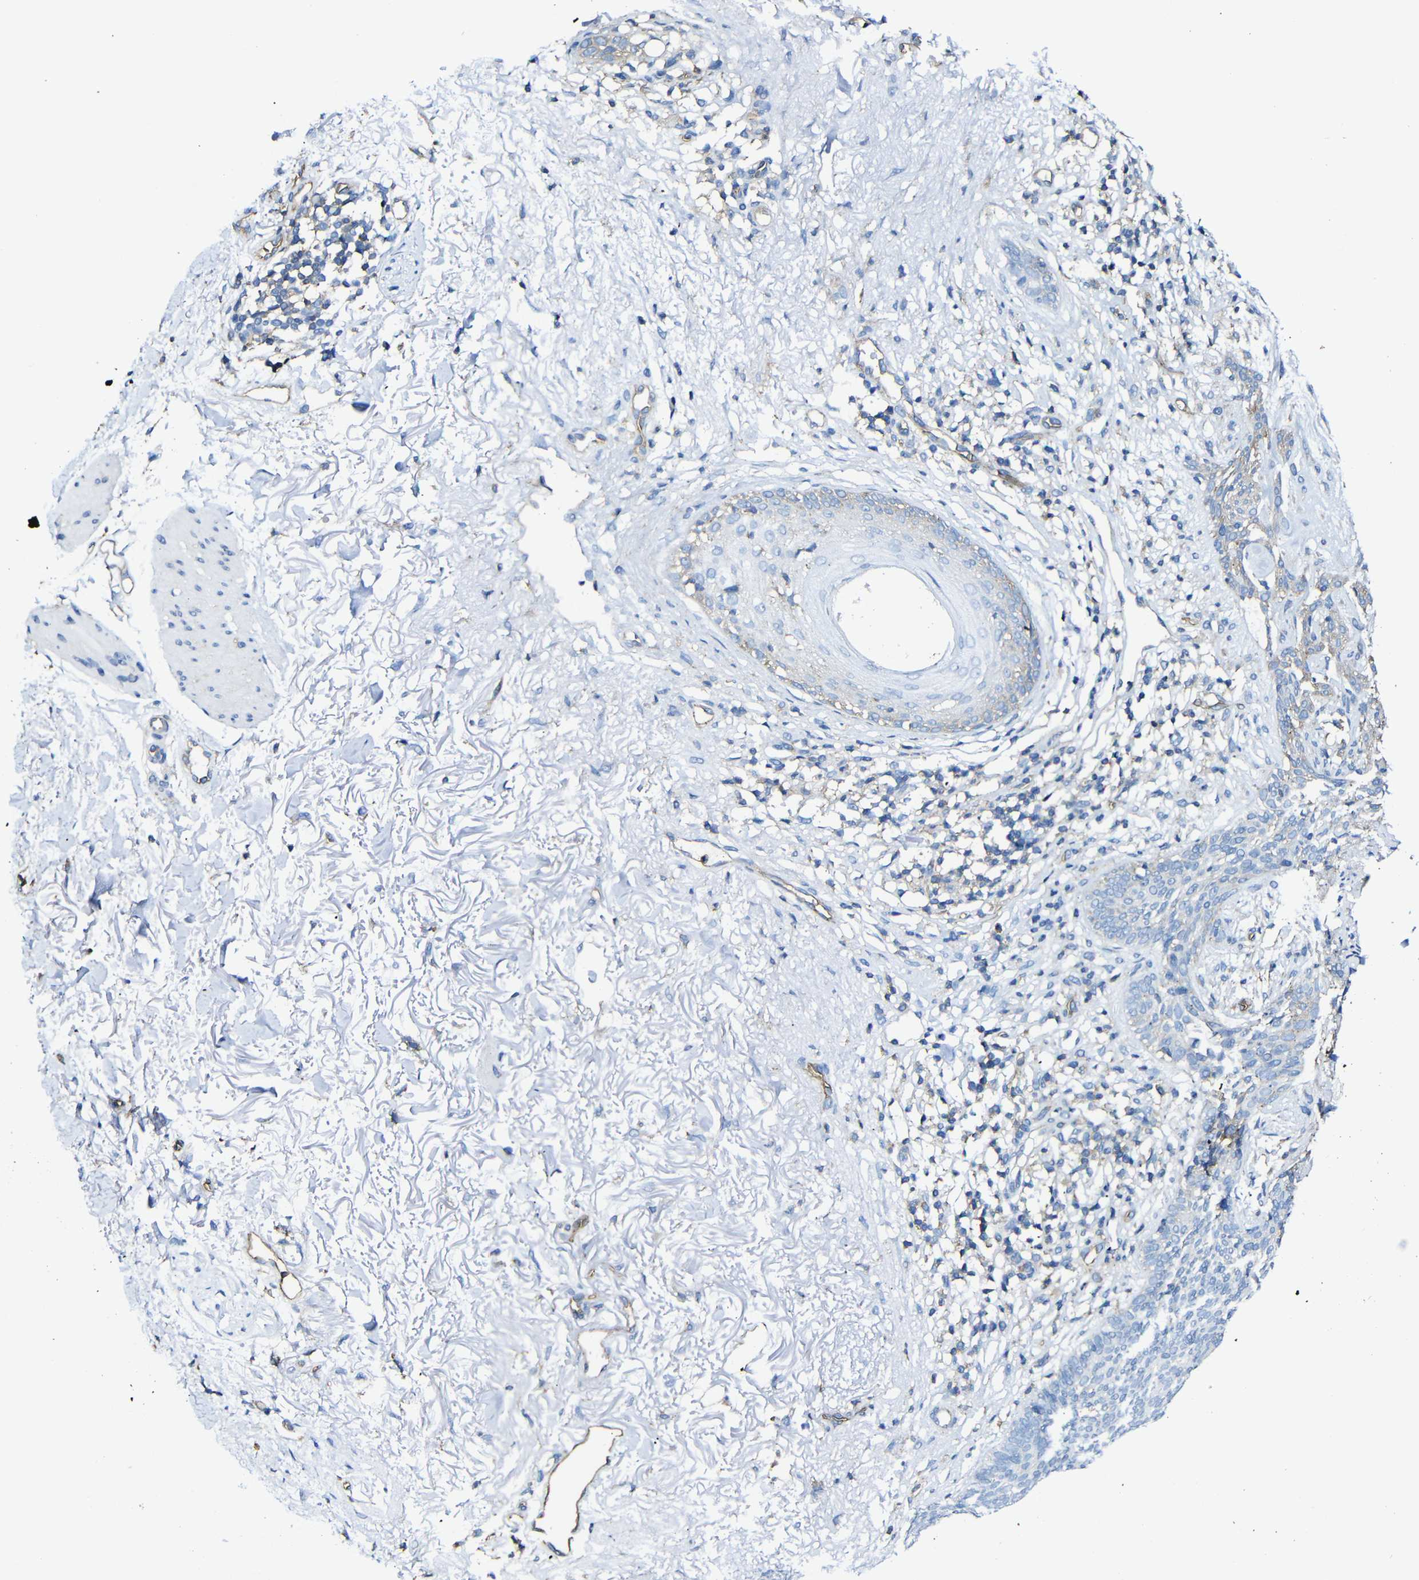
{"staining": {"intensity": "negative", "quantity": "none", "location": "none"}, "tissue": "skin cancer", "cell_type": "Tumor cells", "image_type": "cancer", "snomed": [{"axis": "morphology", "description": "Normal tissue, NOS"}, {"axis": "morphology", "description": "Basal cell carcinoma"}, {"axis": "topography", "description": "Skin"}], "caption": "The histopathology image exhibits no staining of tumor cells in skin cancer.", "gene": "MSN", "patient": {"sex": "female", "age": 70}}